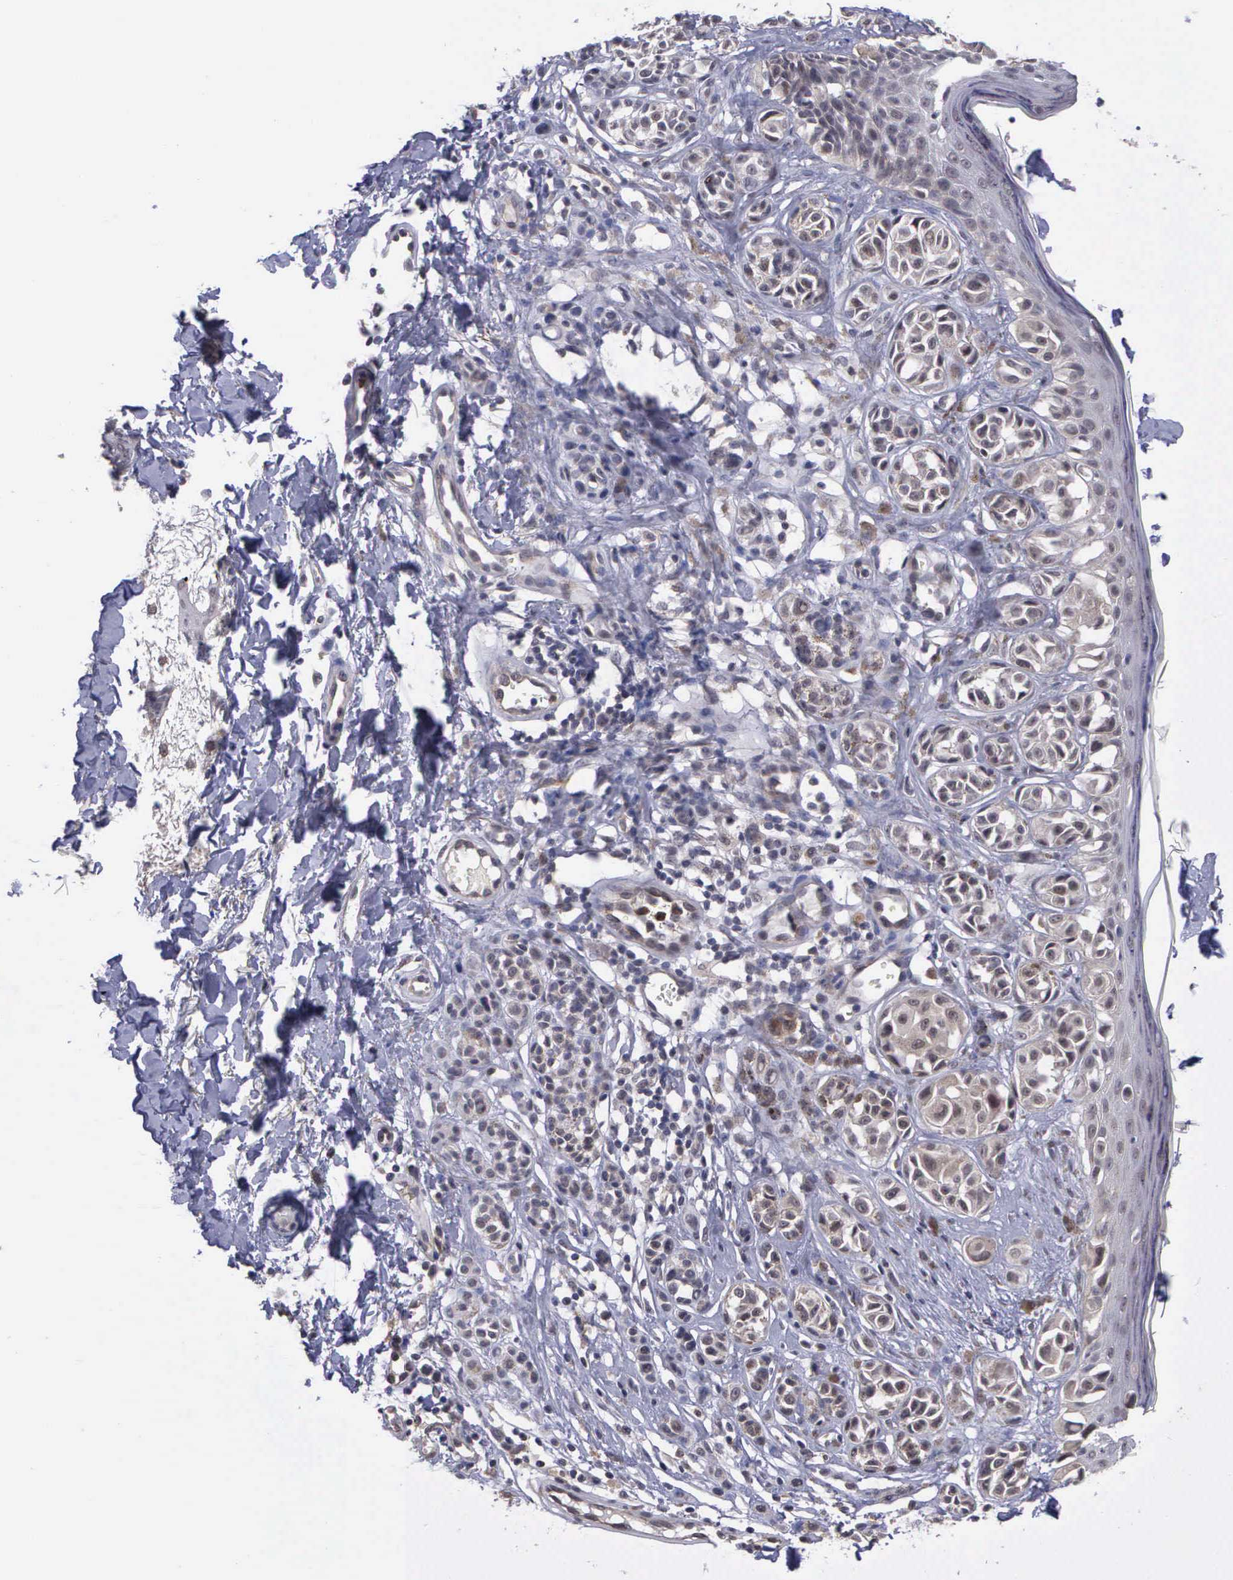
{"staining": {"intensity": "weak", "quantity": "25%-75%", "location": "cytoplasmic/membranous"}, "tissue": "melanoma", "cell_type": "Tumor cells", "image_type": "cancer", "snomed": [{"axis": "morphology", "description": "Malignant melanoma, NOS"}, {"axis": "topography", "description": "Skin"}], "caption": "A brown stain labels weak cytoplasmic/membranous expression of a protein in malignant melanoma tumor cells.", "gene": "MAP3K9", "patient": {"sex": "male", "age": 40}}